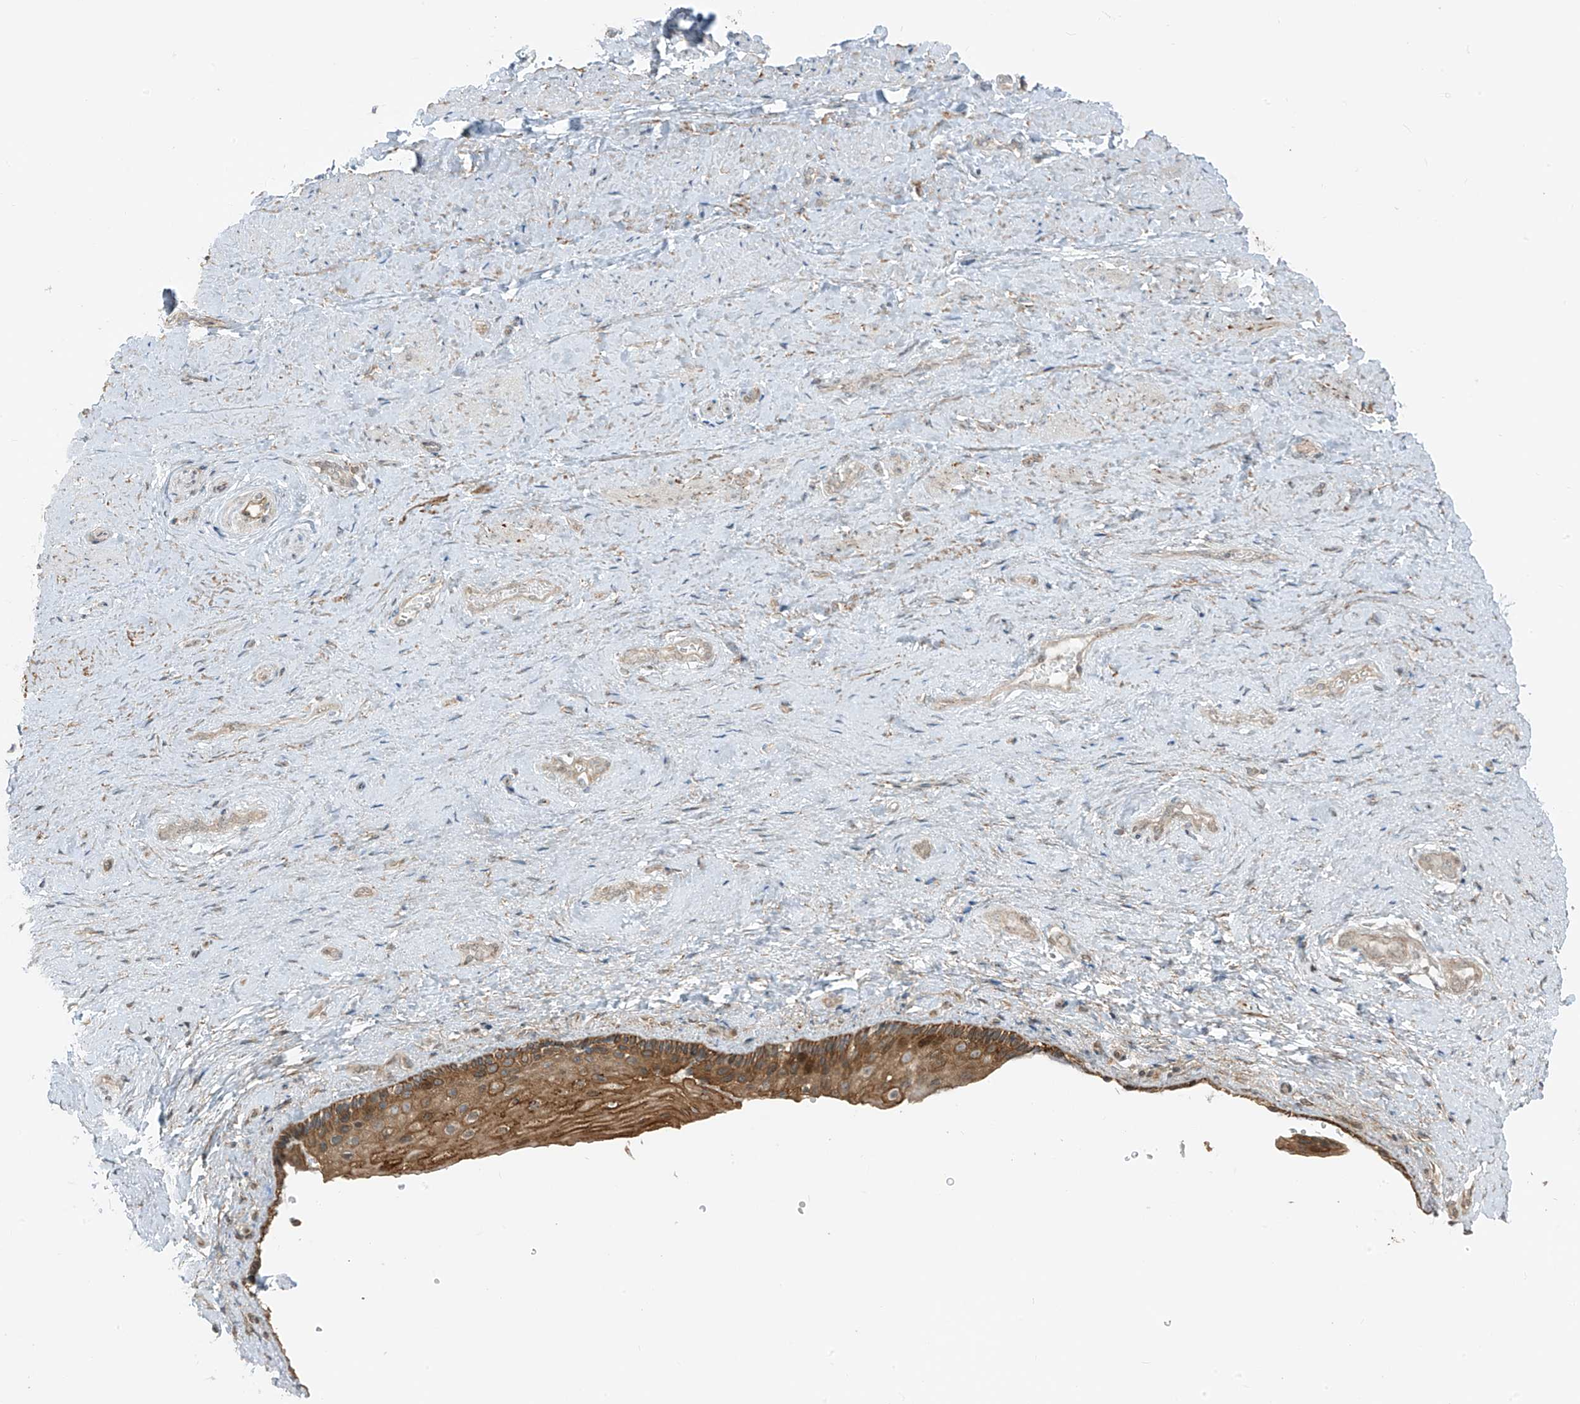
{"staining": {"intensity": "strong", "quantity": ">75%", "location": "cytoplasmic/membranous"}, "tissue": "vagina", "cell_type": "Squamous epithelial cells", "image_type": "normal", "snomed": [{"axis": "morphology", "description": "Normal tissue, NOS"}, {"axis": "topography", "description": "Vagina"}], "caption": "Protein staining of benign vagina exhibits strong cytoplasmic/membranous positivity in about >75% of squamous epithelial cells.", "gene": "PDE11A", "patient": {"sex": "female", "age": 46}}